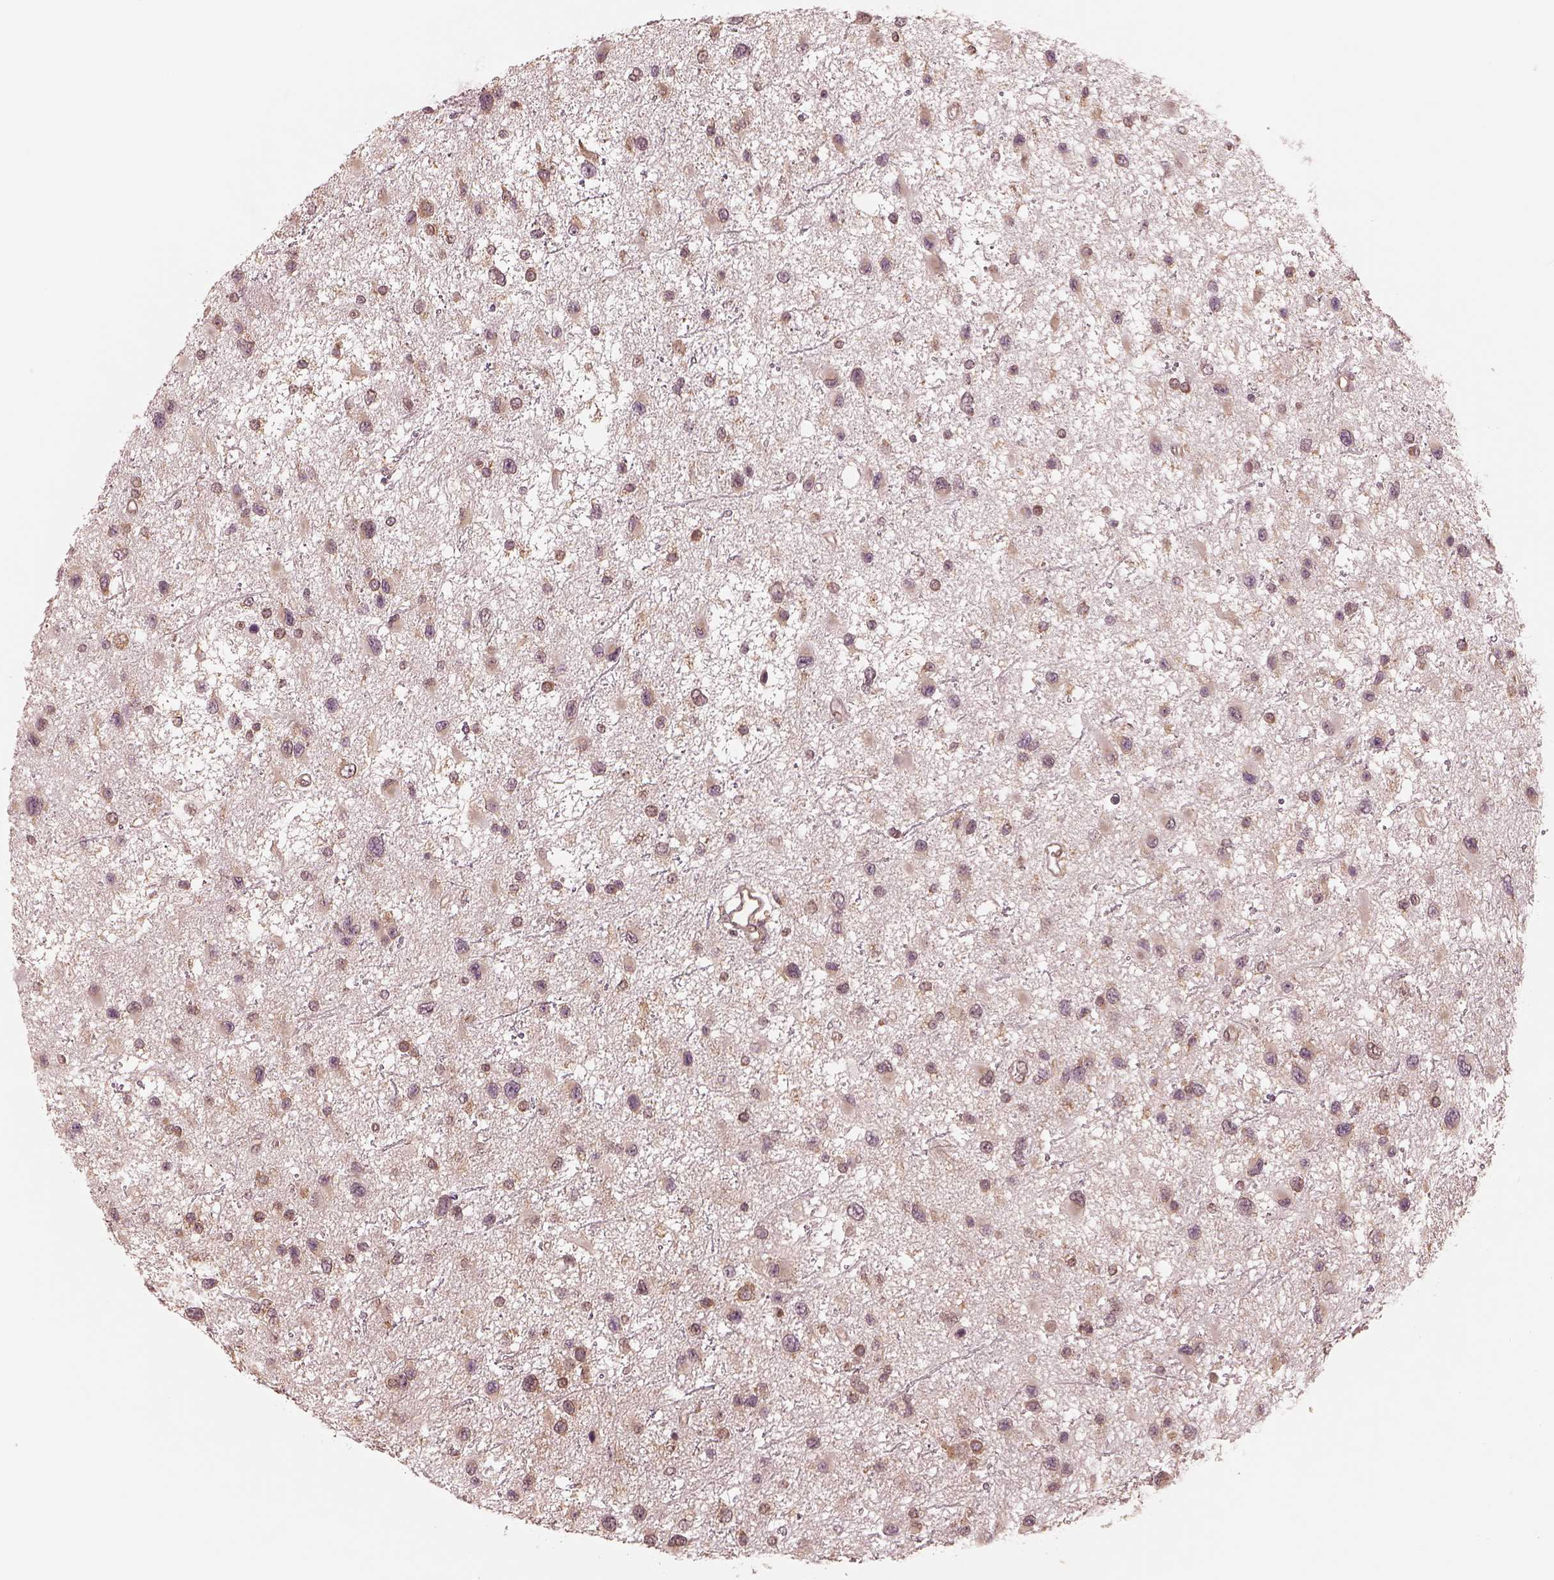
{"staining": {"intensity": "weak", "quantity": ">75%", "location": "cytoplasmic/membranous"}, "tissue": "glioma", "cell_type": "Tumor cells", "image_type": "cancer", "snomed": [{"axis": "morphology", "description": "Glioma, malignant, Low grade"}, {"axis": "topography", "description": "Brain"}], "caption": "This image demonstrates immunohistochemistry (IHC) staining of malignant glioma (low-grade), with low weak cytoplasmic/membranous staining in approximately >75% of tumor cells.", "gene": "RPS5", "patient": {"sex": "female", "age": 32}}